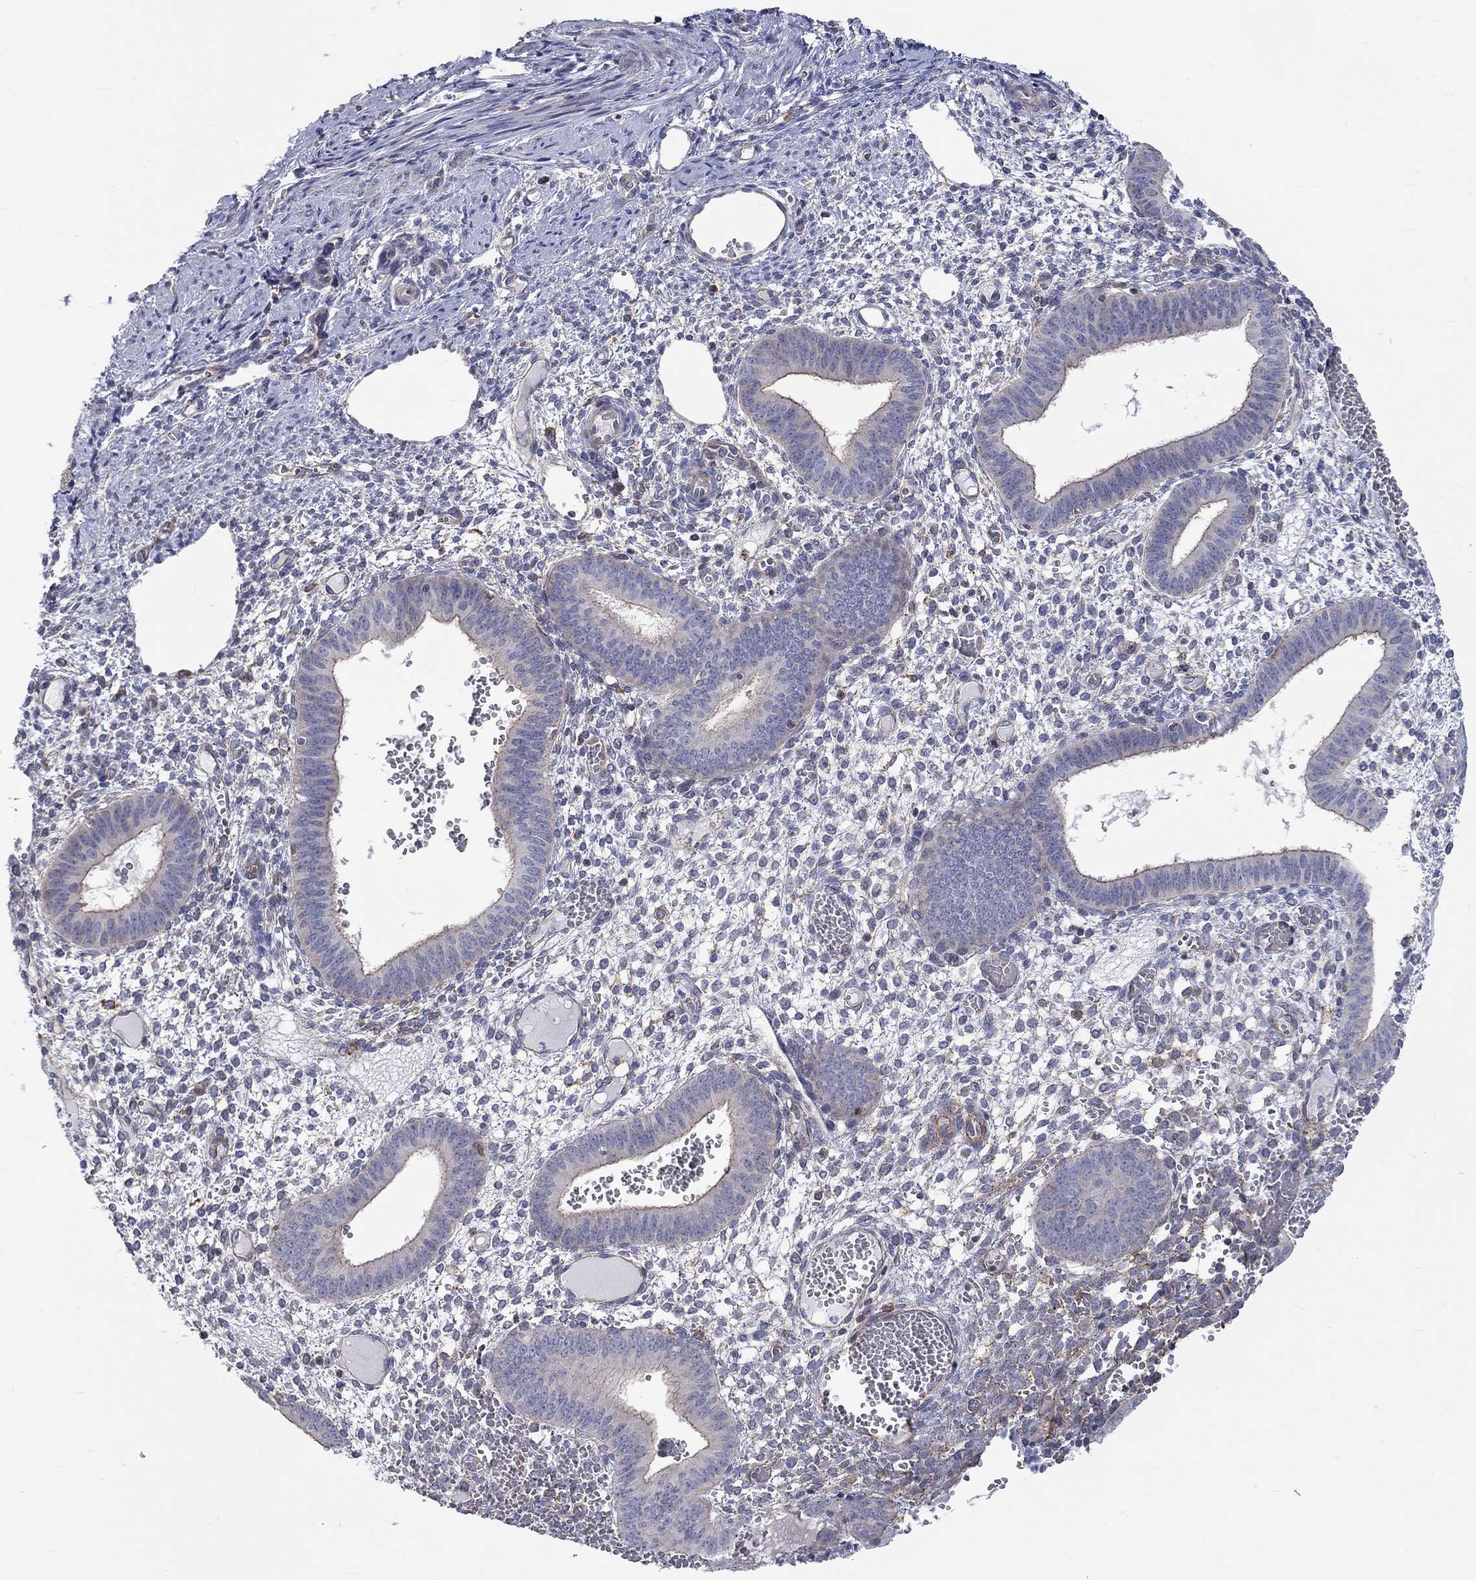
{"staining": {"intensity": "moderate", "quantity": "<25%", "location": "cytoplasmic/membranous"}, "tissue": "endometrium", "cell_type": "Cells in endometrial stroma", "image_type": "normal", "snomed": [{"axis": "morphology", "description": "Normal tissue, NOS"}, {"axis": "topography", "description": "Endometrium"}], "caption": "Immunohistochemical staining of normal human endometrium demonstrates moderate cytoplasmic/membranous protein expression in about <25% of cells in endometrial stroma. Using DAB (brown) and hematoxylin (blue) stains, captured at high magnification using brightfield microscopy.", "gene": "PCDHGA10", "patient": {"sex": "female", "age": 42}}